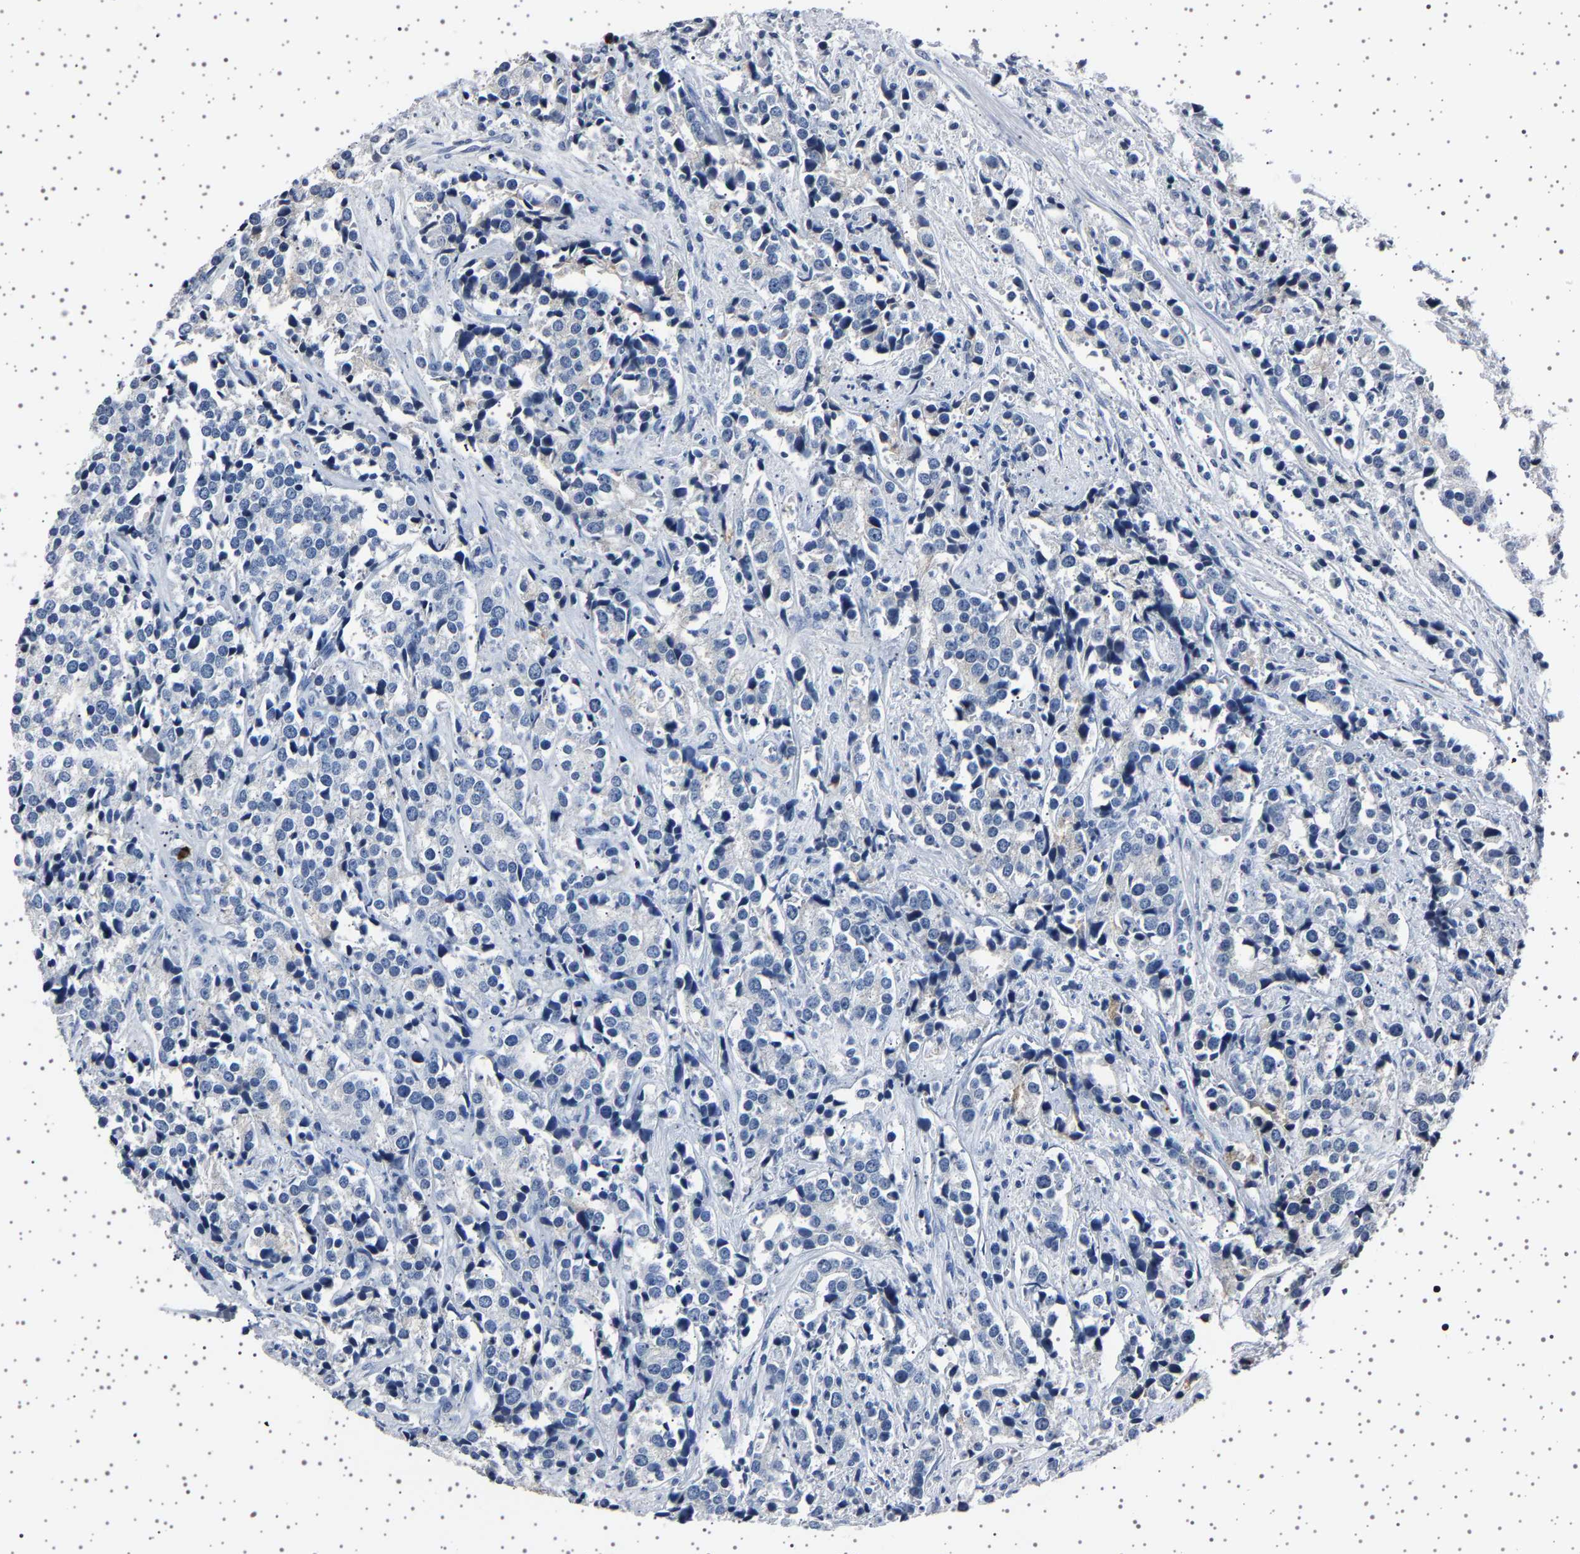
{"staining": {"intensity": "negative", "quantity": "none", "location": "none"}, "tissue": "prostate cancer", "cell_type": "Tumor cells", "image_type": "cancer", "snomed": [{"axis": "morphology", "description": "Adenocarcinoma, High grade"}, {"axis": "topography", "description": "Prostate"}], "caption": "High magnification brightfield microscopy of adenocarcinoma (high-grade) (prostate) stained with DAB (3,3'-diaminobenzidine) (brown) and counterstained with hematoxylin (blue): tumor cells show no significant positivity. The staining is performed using DAB (3,3'-diaminobenzidine) brown chromogen with nuclei counter-stained in using hematoxylin.", "gene": "TFF3", "patient": {"sex": "male", "age": 71}}